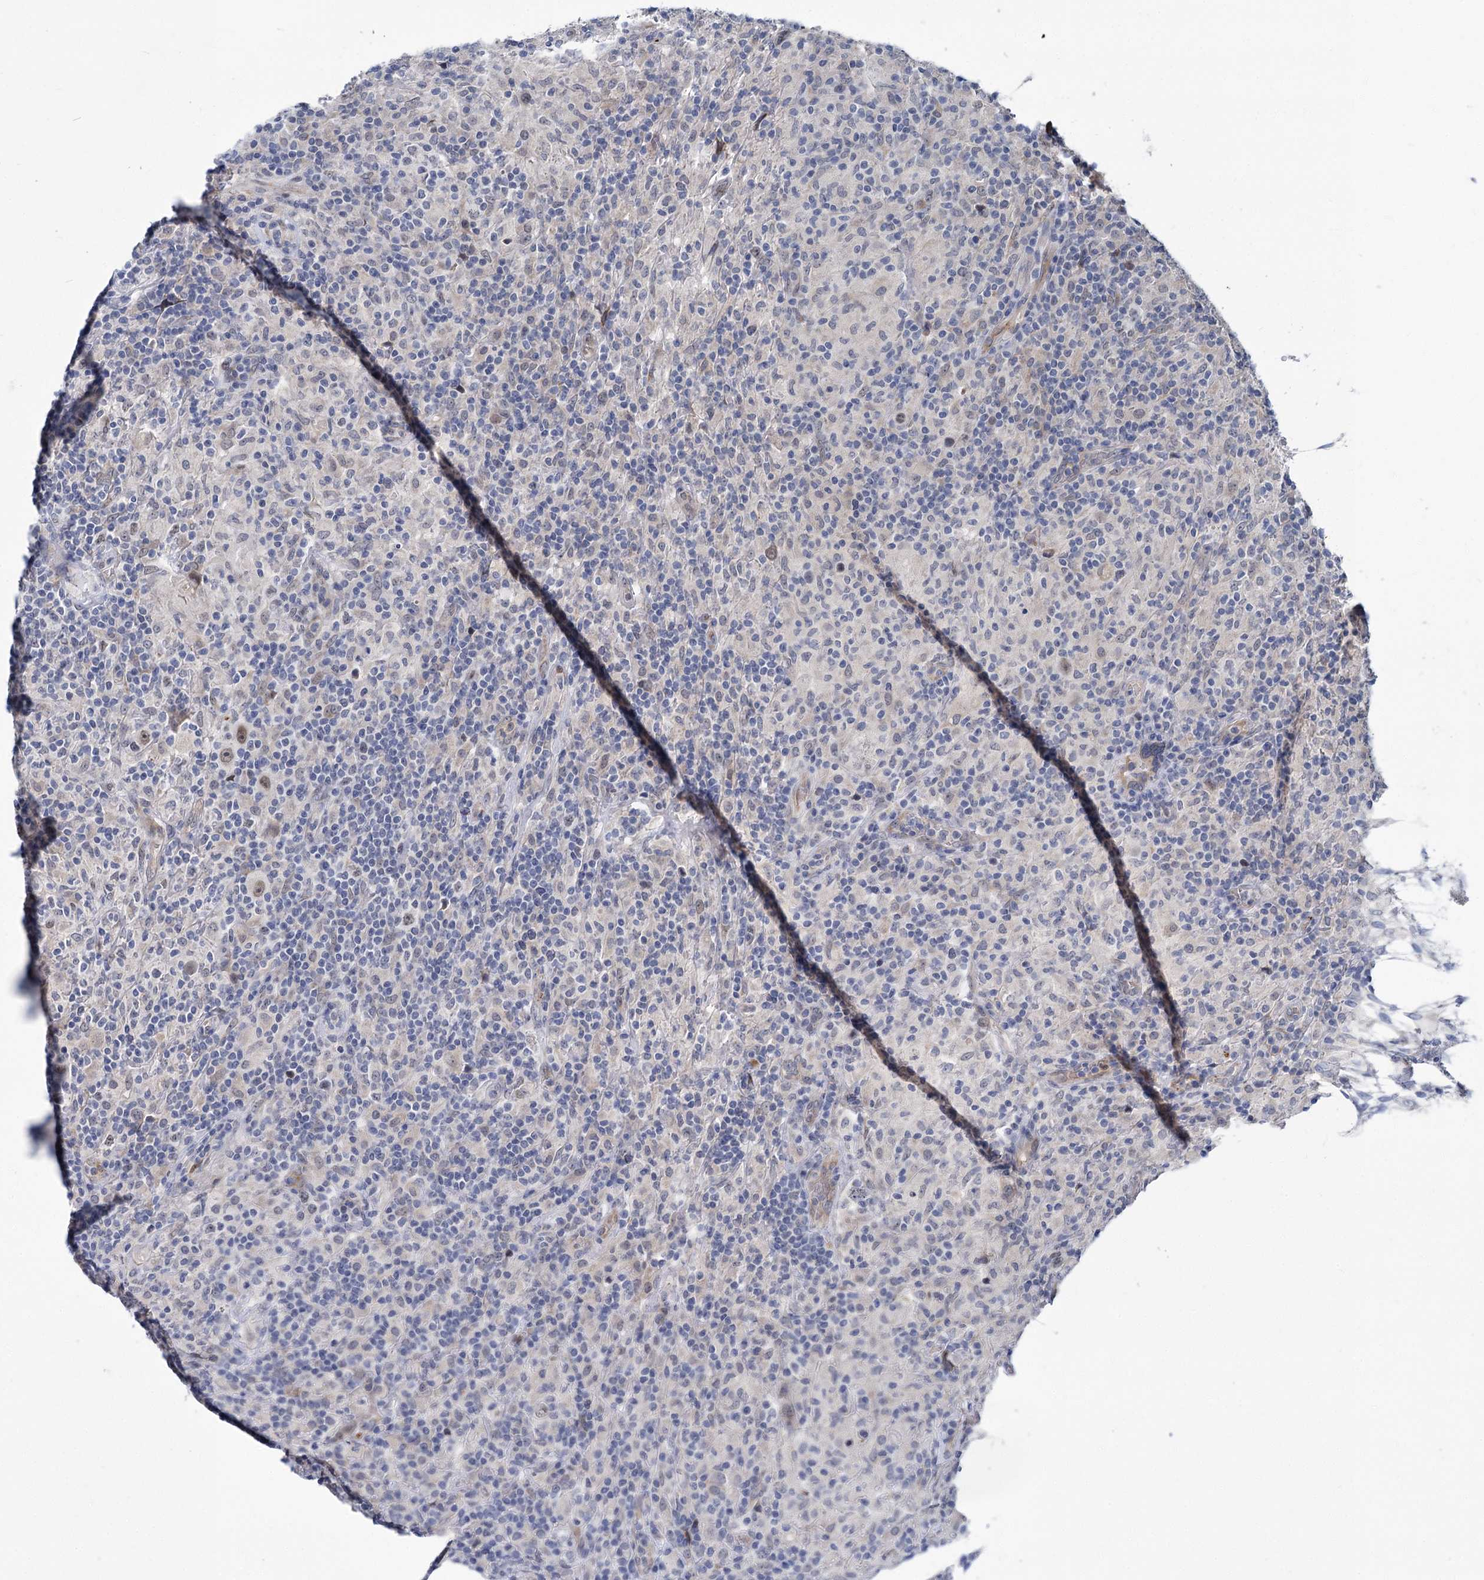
{"staining": {"intensity": "weak", "quantity": "25%-75%", "location": "nuclear"}, "tissue": "lymphoma", "cell_type": "Tumor cells", "image_type": "cancer", "snomed": [{"axis": "morphology", "description": "Hodgkin's disease, NOS"}, {"axis": "topography", "description": "Lymph node"}], "caption": "Immunohistochemistry (IHC) image of neoplastic tissue: human lymphoma stained using immunohistochemistry reveals low levels of weak protein expression localized specifically in the nuclear of tumor cells, appearing as a nuclear brown color.", "gene": "APBA2", "patient": {"sex": "male", "age": 70}}